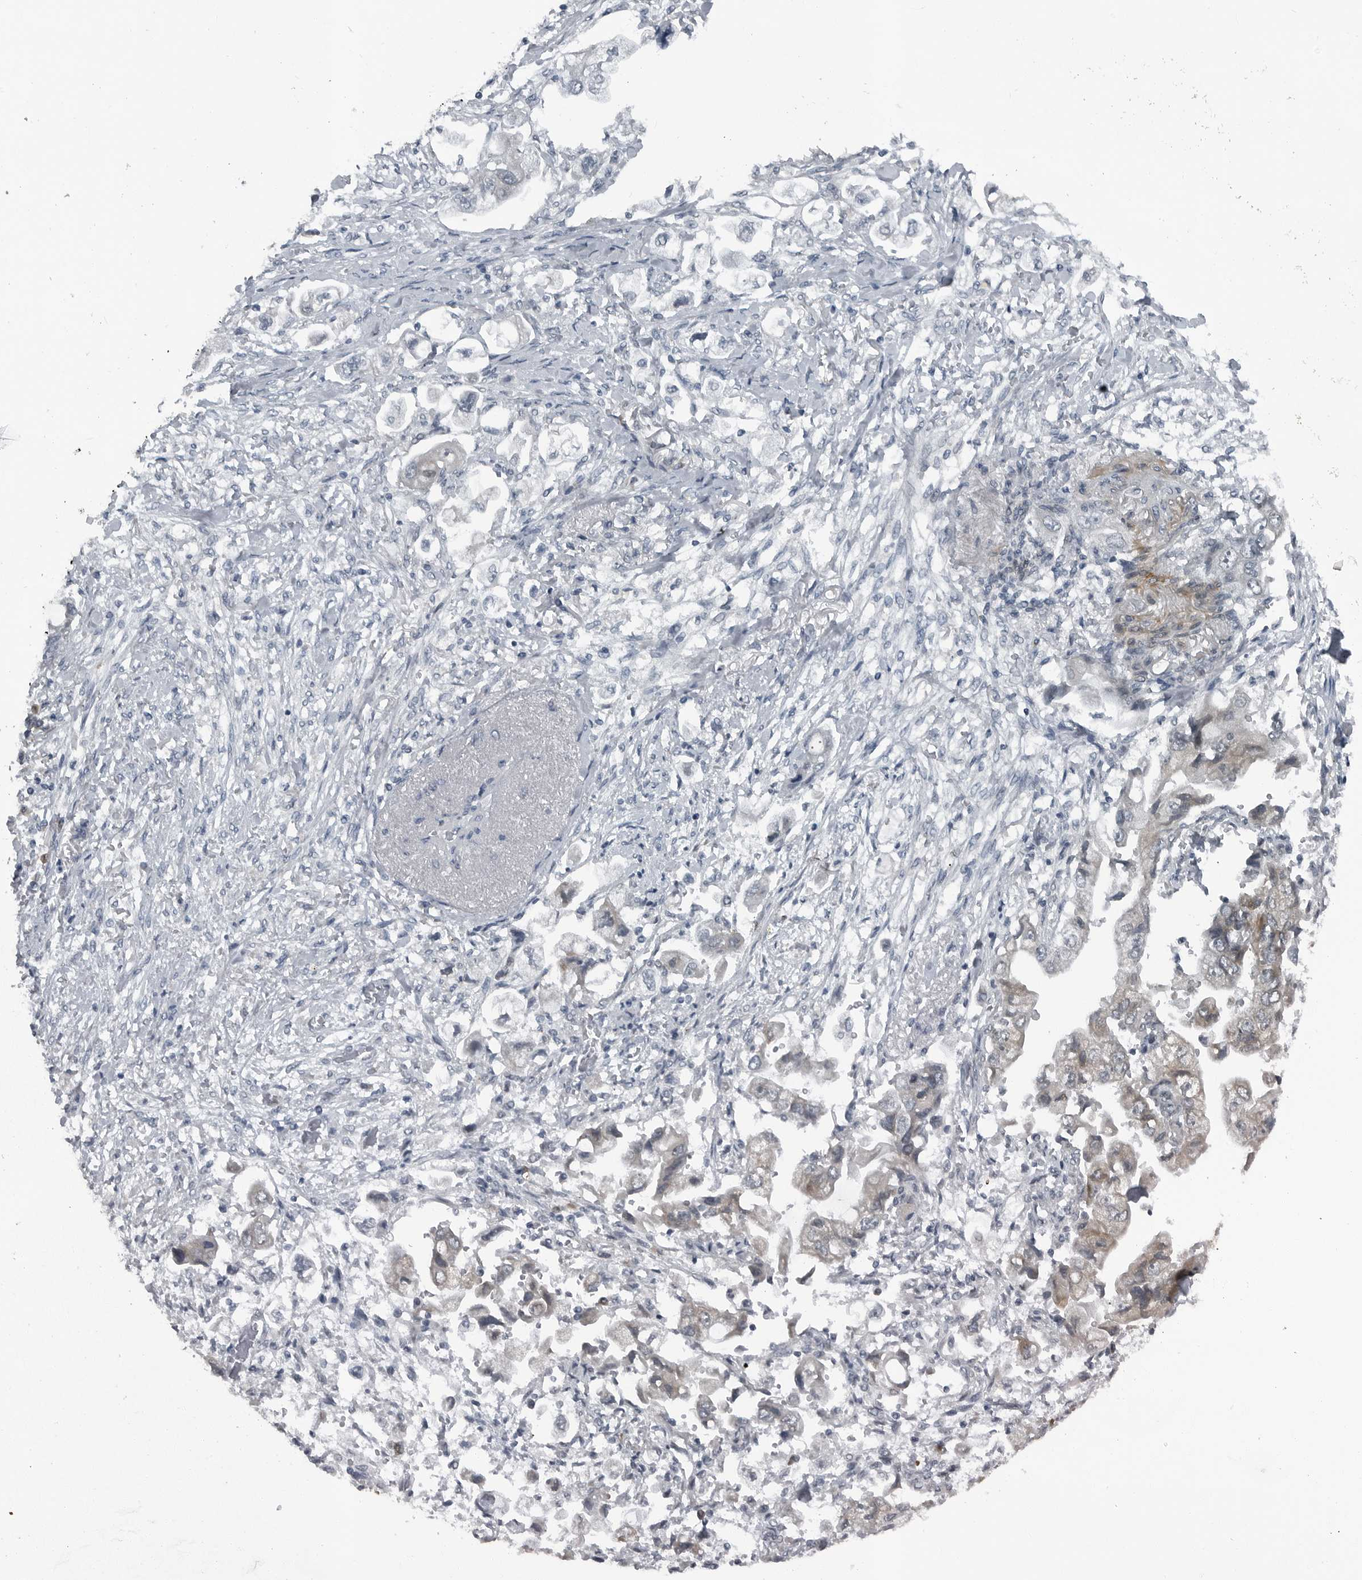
{"staining": {"intensity": "weak", "quantity": "<25%", "location": "cytoplasmic/membranous"}, "tissue": "stomach cancer", "cell_type": "Tumor cells", "image_type": "cancer", "snomed": [{"axis": "morphology", "description": "Adenocarcinoma, NOS"}, {"axis": "topography", "description": "Stomach"}], "caption": "Stomach cancer was stained to show a protein in brown. There is no significant expression in tumor cells.", "gene": "DNAAF11", "patient": {"sex": "male", "age": 62}}